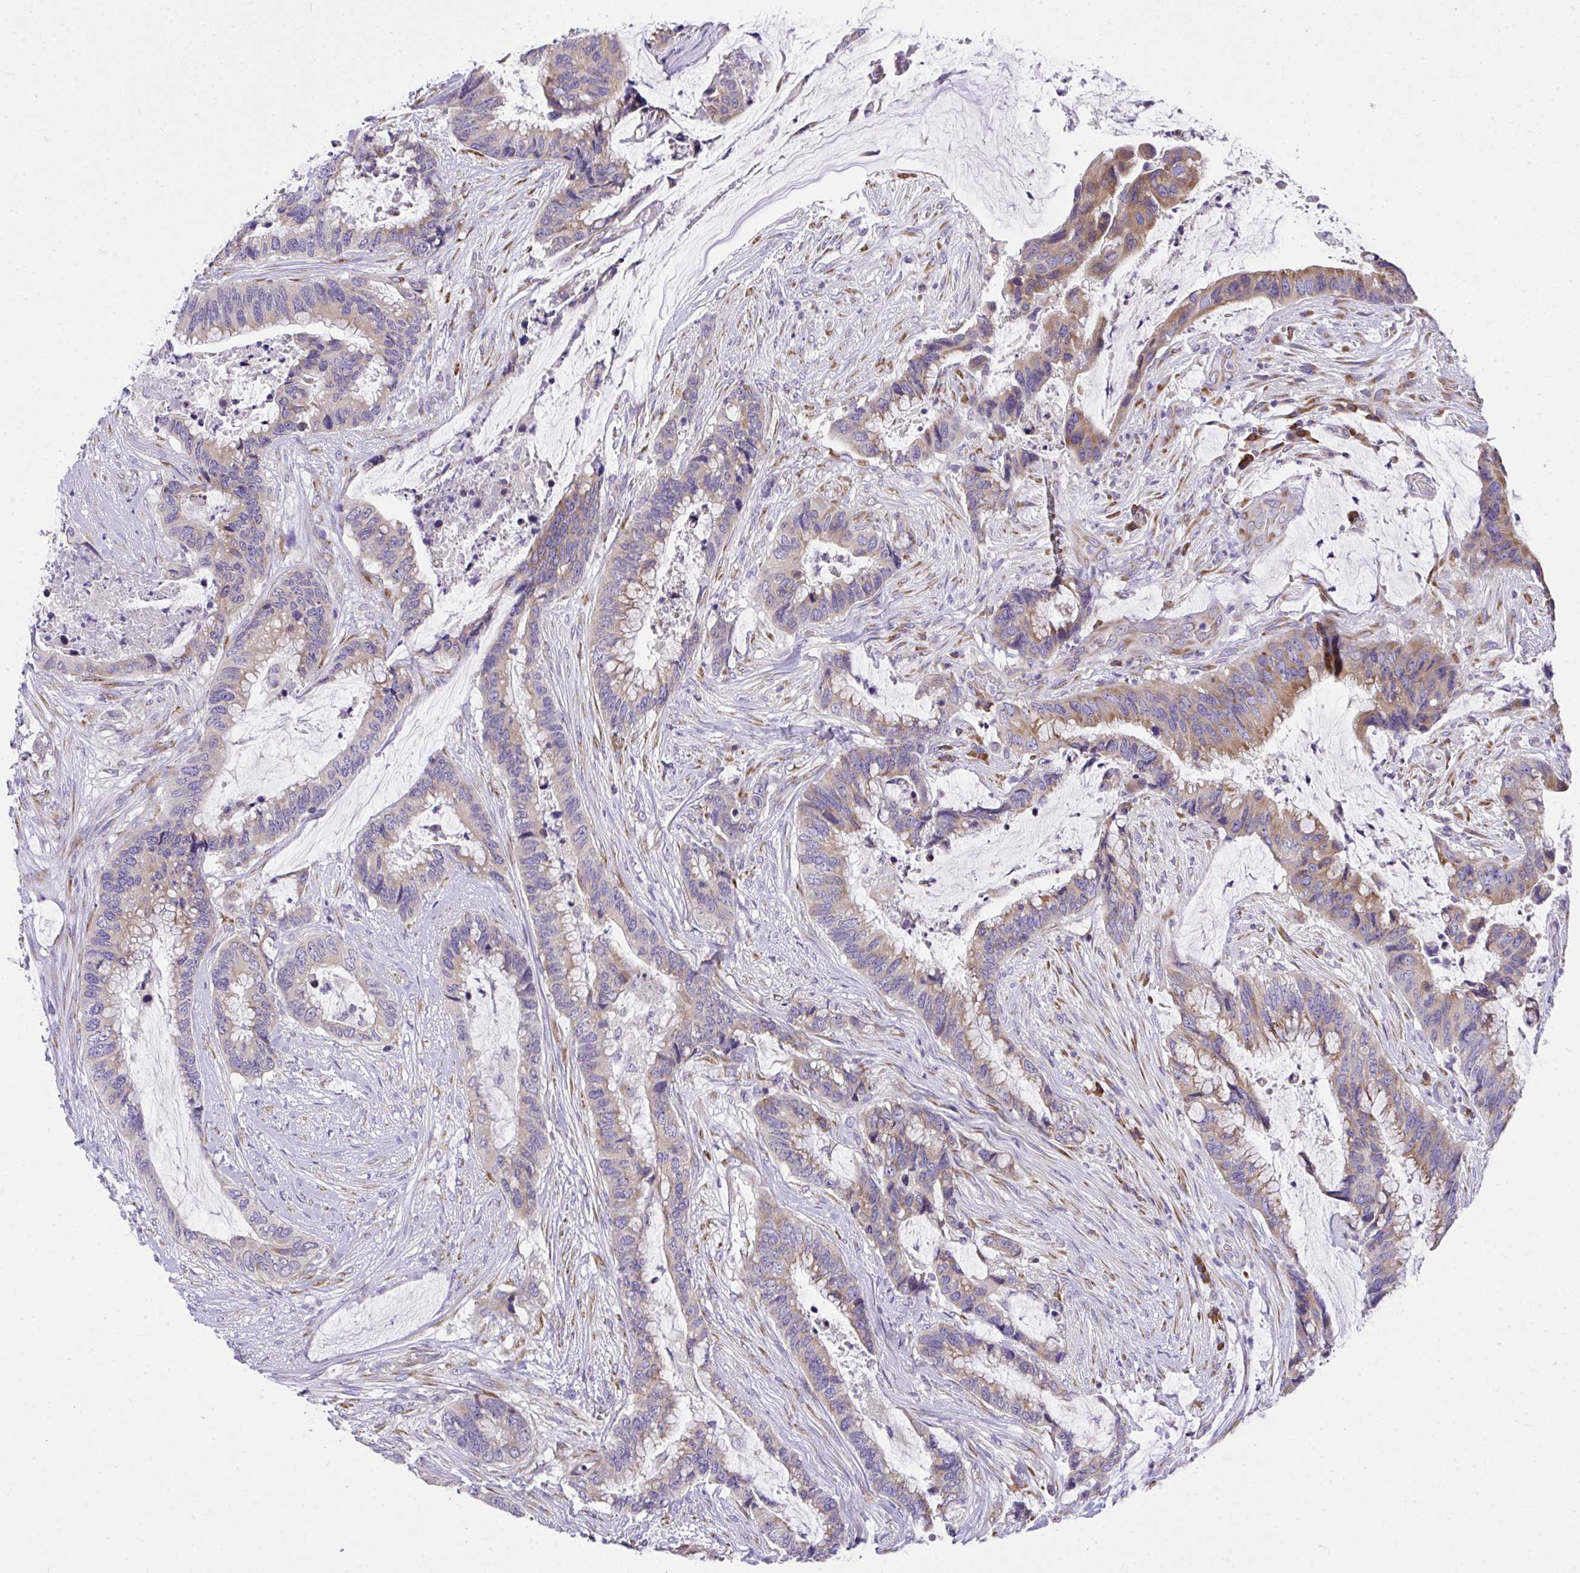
{"staining": {"intensity": "weak", "quantity": ">75%", "location": "cytoplasmic/membranous"}, "tissue": "colorectal cancer", "cell_type": "Tumor cells", "image_type": "cancer", "snomed": [{"axis": "morphology", "description": "Adenocarcinoma, NOS"}, {"axis": "topography", "description": "Rectum"}], "caption": "Human adenocarcinoma (colorectal) stained for a protein (brown) shows weak cytoplasmic/membranous positive expression in about >75% of tumor cells.", "gene": "ADRA2C", "patient": {"sex": "female", "age": 59}}